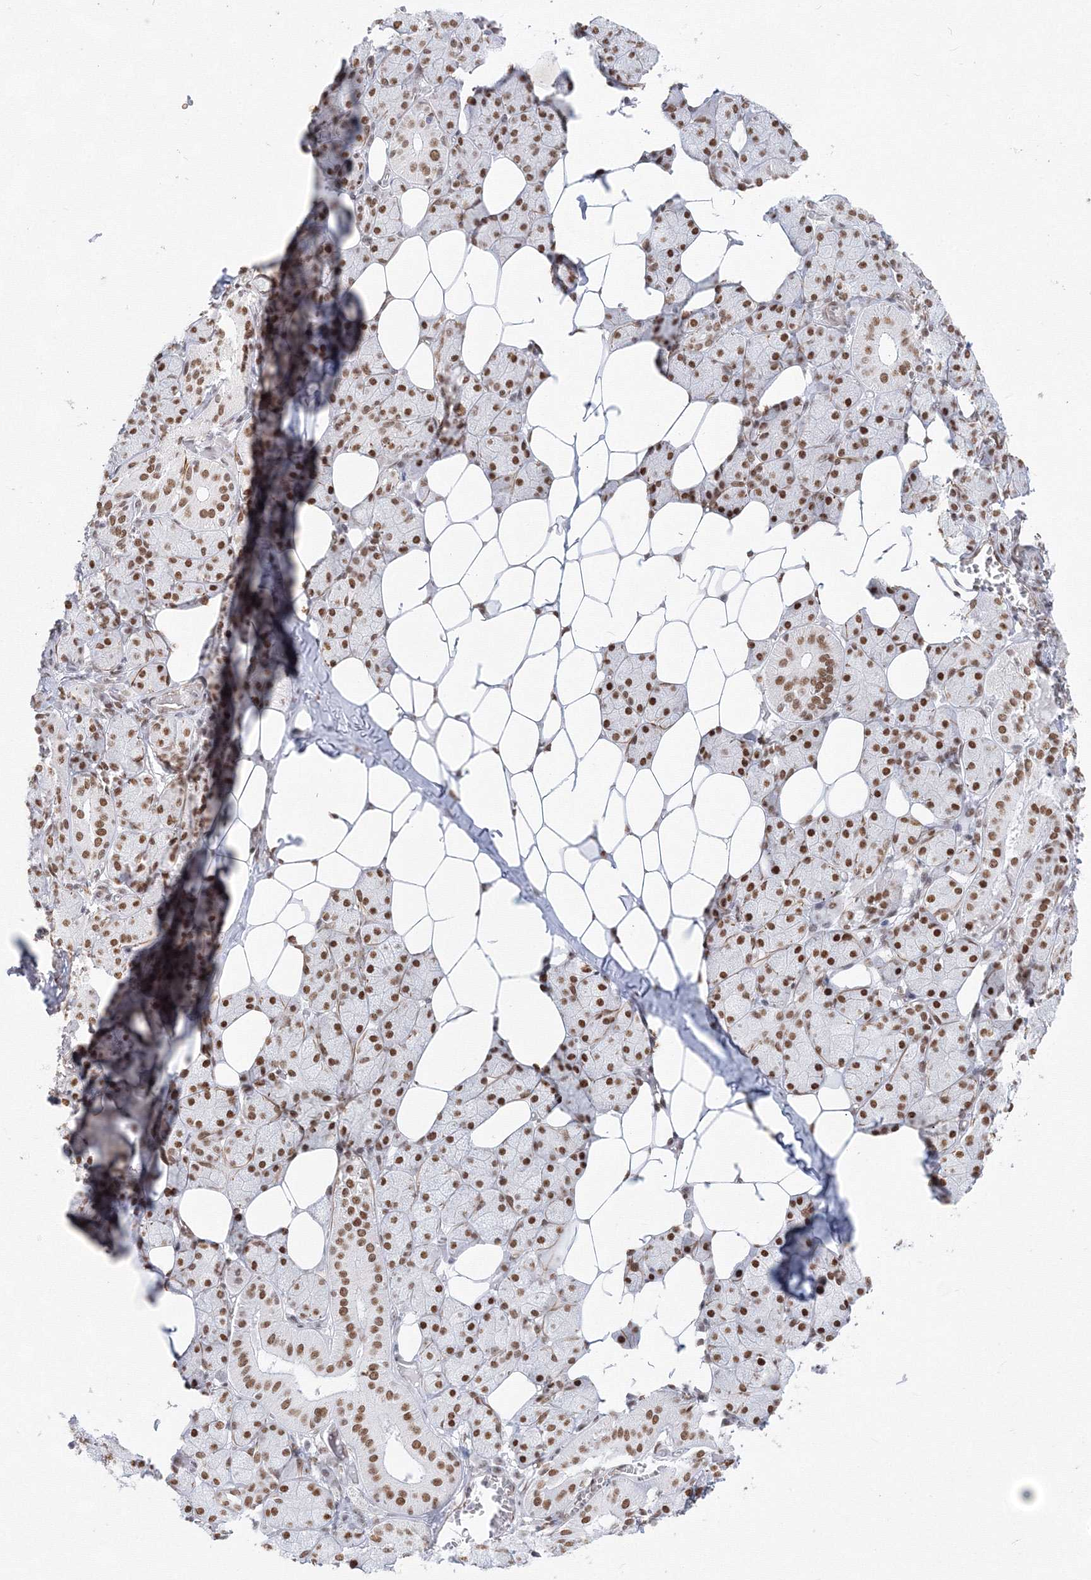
{"staining": {"intensity": "moderate", "quantity": ">75%", "location": "nuclear"}, "tissue": "salivary gland", "cell_type": "Glandular cells", "image_type": "normal", "snomed": [{"axis": "morphology", "description": "Normal tissue, NOS"}, {"axis": "topography", "description": "Salivary gland"}], "caption": "The immunohistochemical stain highlights moderate nuclear staining in glandular cells of benign salivary gland. The staining was performed using DAB to visualize the protein expression in brown, while the nuclei were stained in blue with hematoxylin (Magnification: 20x).", "gene": "ZNF638", "patient": {"sex": "female", "age": 33}}